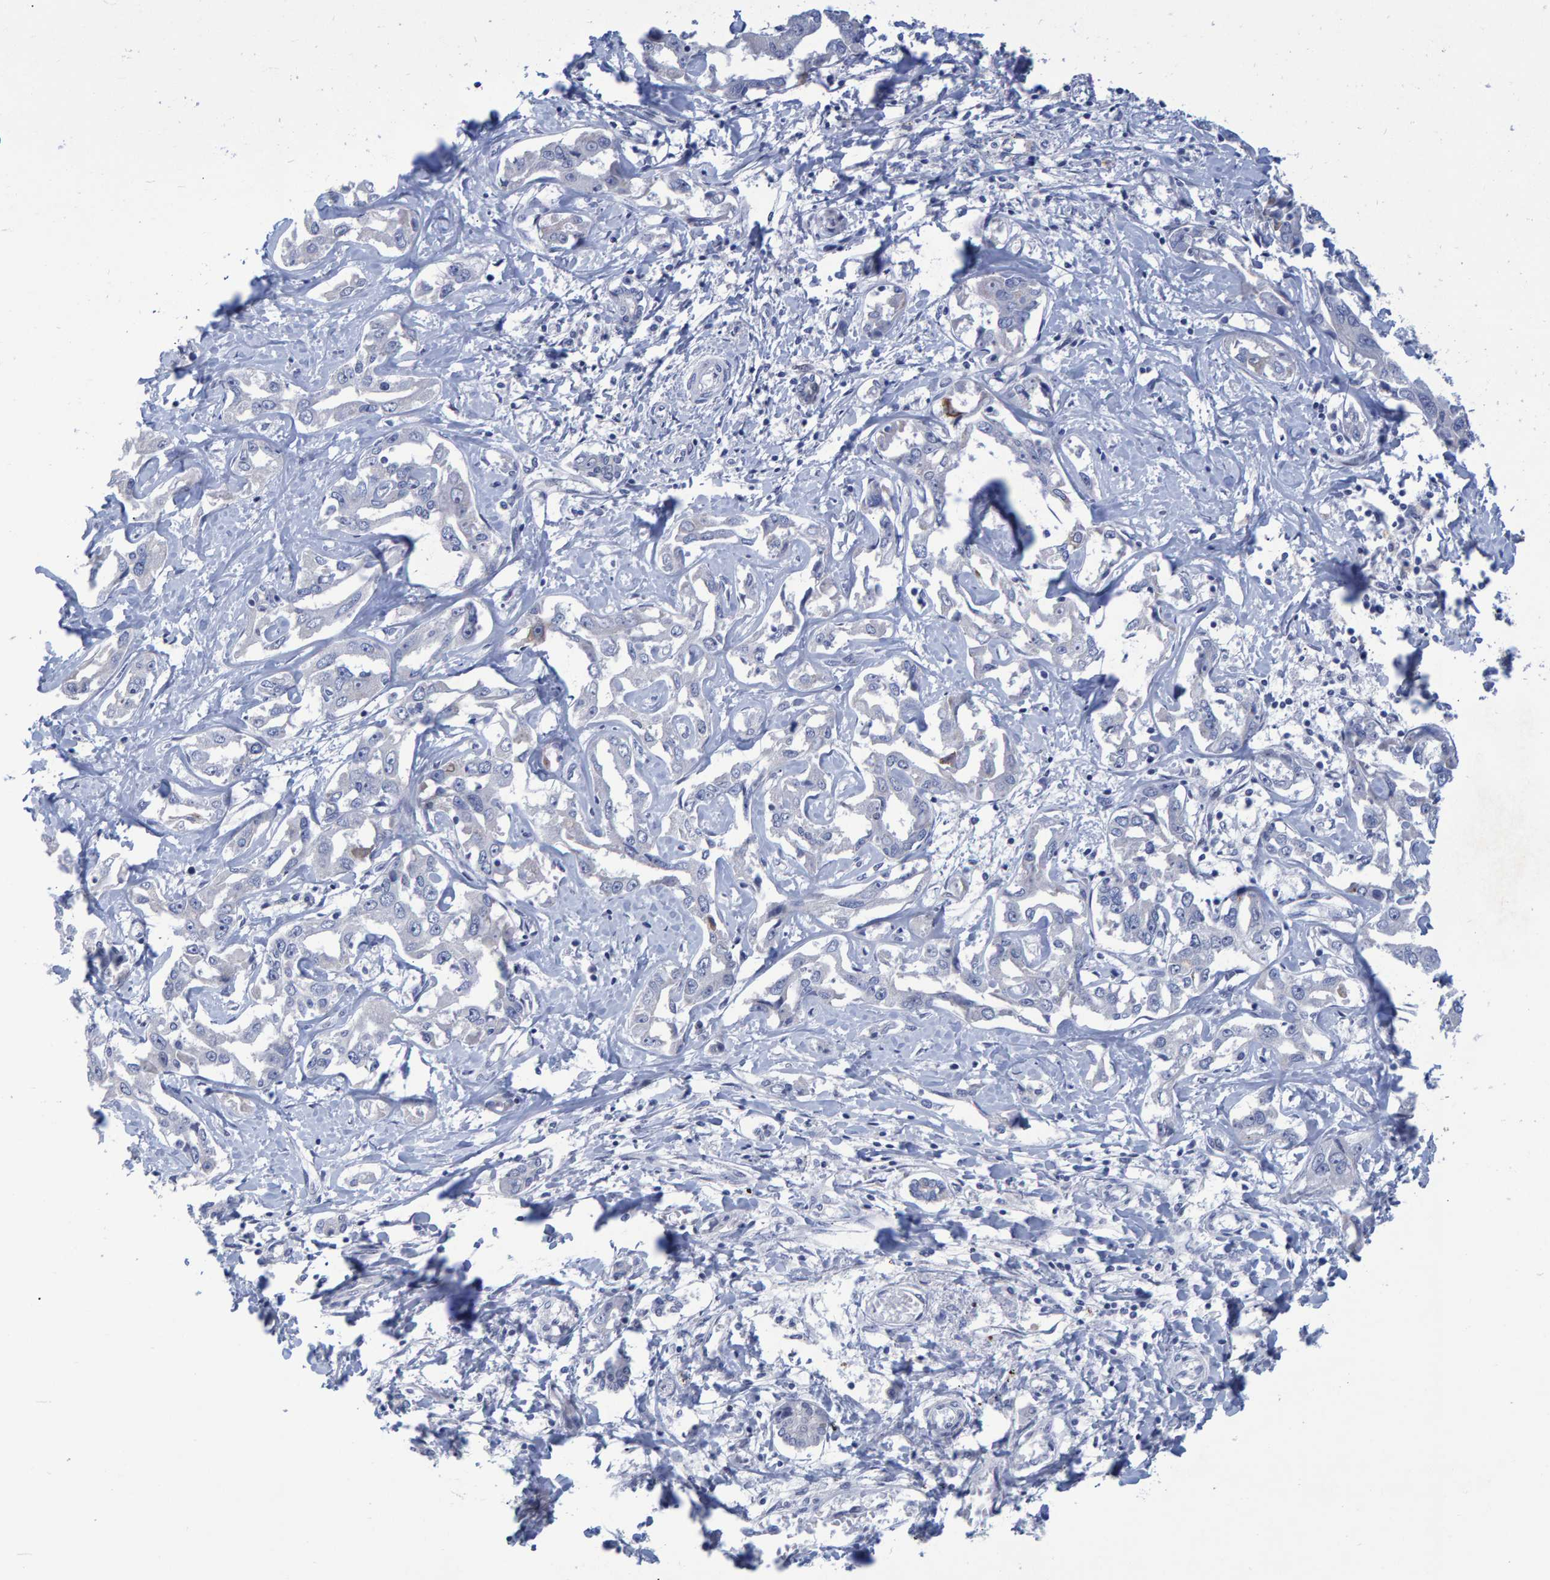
{"staining": {"intensity": "negative", "quantity": "none", "location": "none"}, "tissue": "liver cancer", "cell_type": "Tumor cells", "image_type": "cancer", "snomed": [{"axis": "morphology", "description": "Cholangiocarcinoma"}, {"axis": "topography", "description": "Liver"}], "caption": "This micrograph is of cholangiocarcinoma (liver) stained with immunohistochemistry to label a protein in brown with the nuclei are counter-stained blue. There is no expression in tumor cells.", "gene": "PROCA1", "patient": {"sex": "male", "age": 59}}